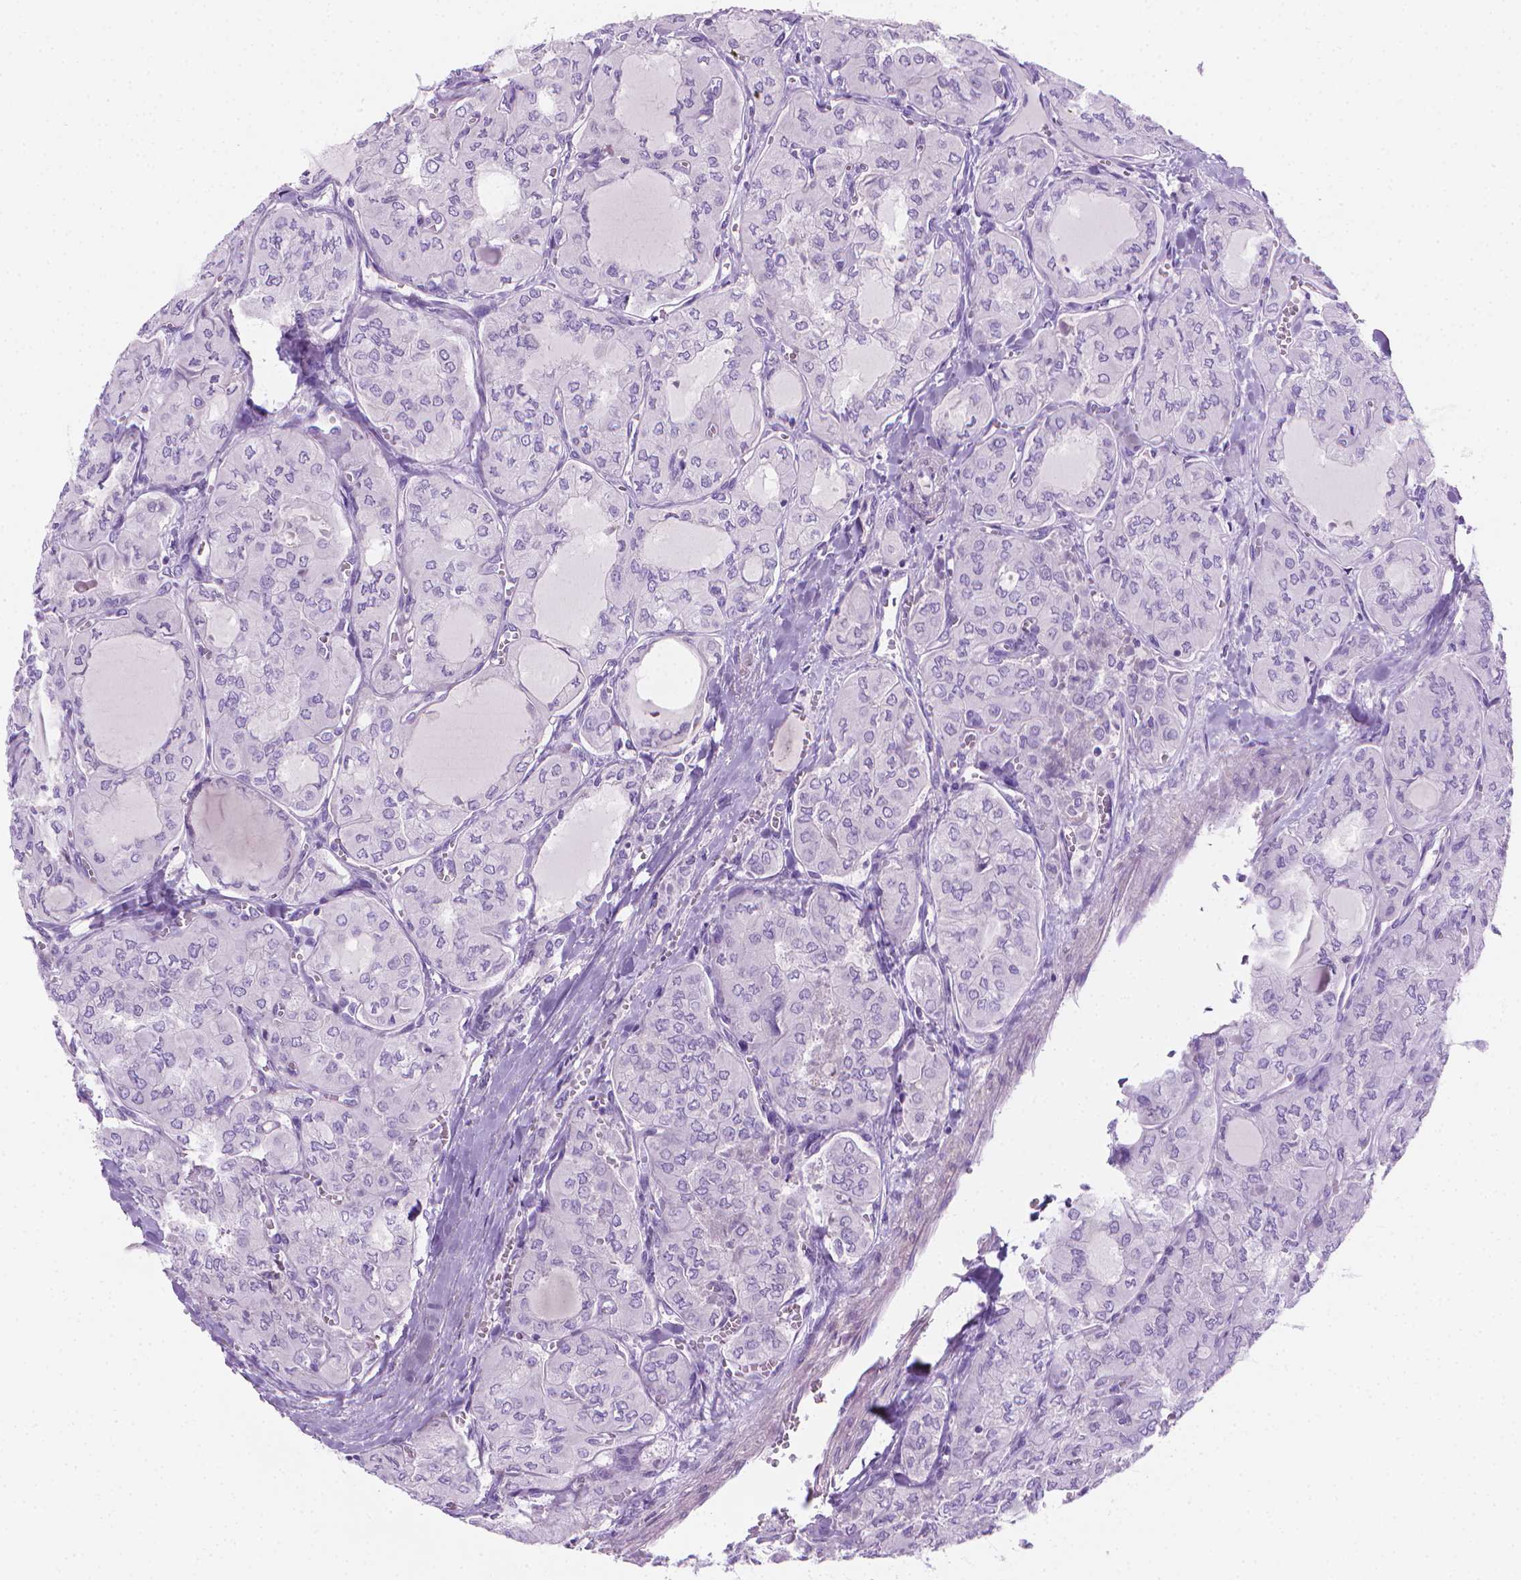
{"staining": {"intensity": "negative", "quantity": "none", "location": "none"}, "tissue": "thyroid cancer", "cell_type": "Tumor cells", "image_type": "cancer", "snomed": [{"axis": "morphology", "description": "Papillary adenocarcinoma, NOS"}, {"axis": "topography", "description": "Thyroid gland"}], "caption": "Tumor cells are negative for brown protein staining in papillary adenocarcinoma (thyroid). (DAB immunohistochemistry (IHC), high magnification).", "gene": "FASN", "patient": {"sex": "male", "age": 20}}